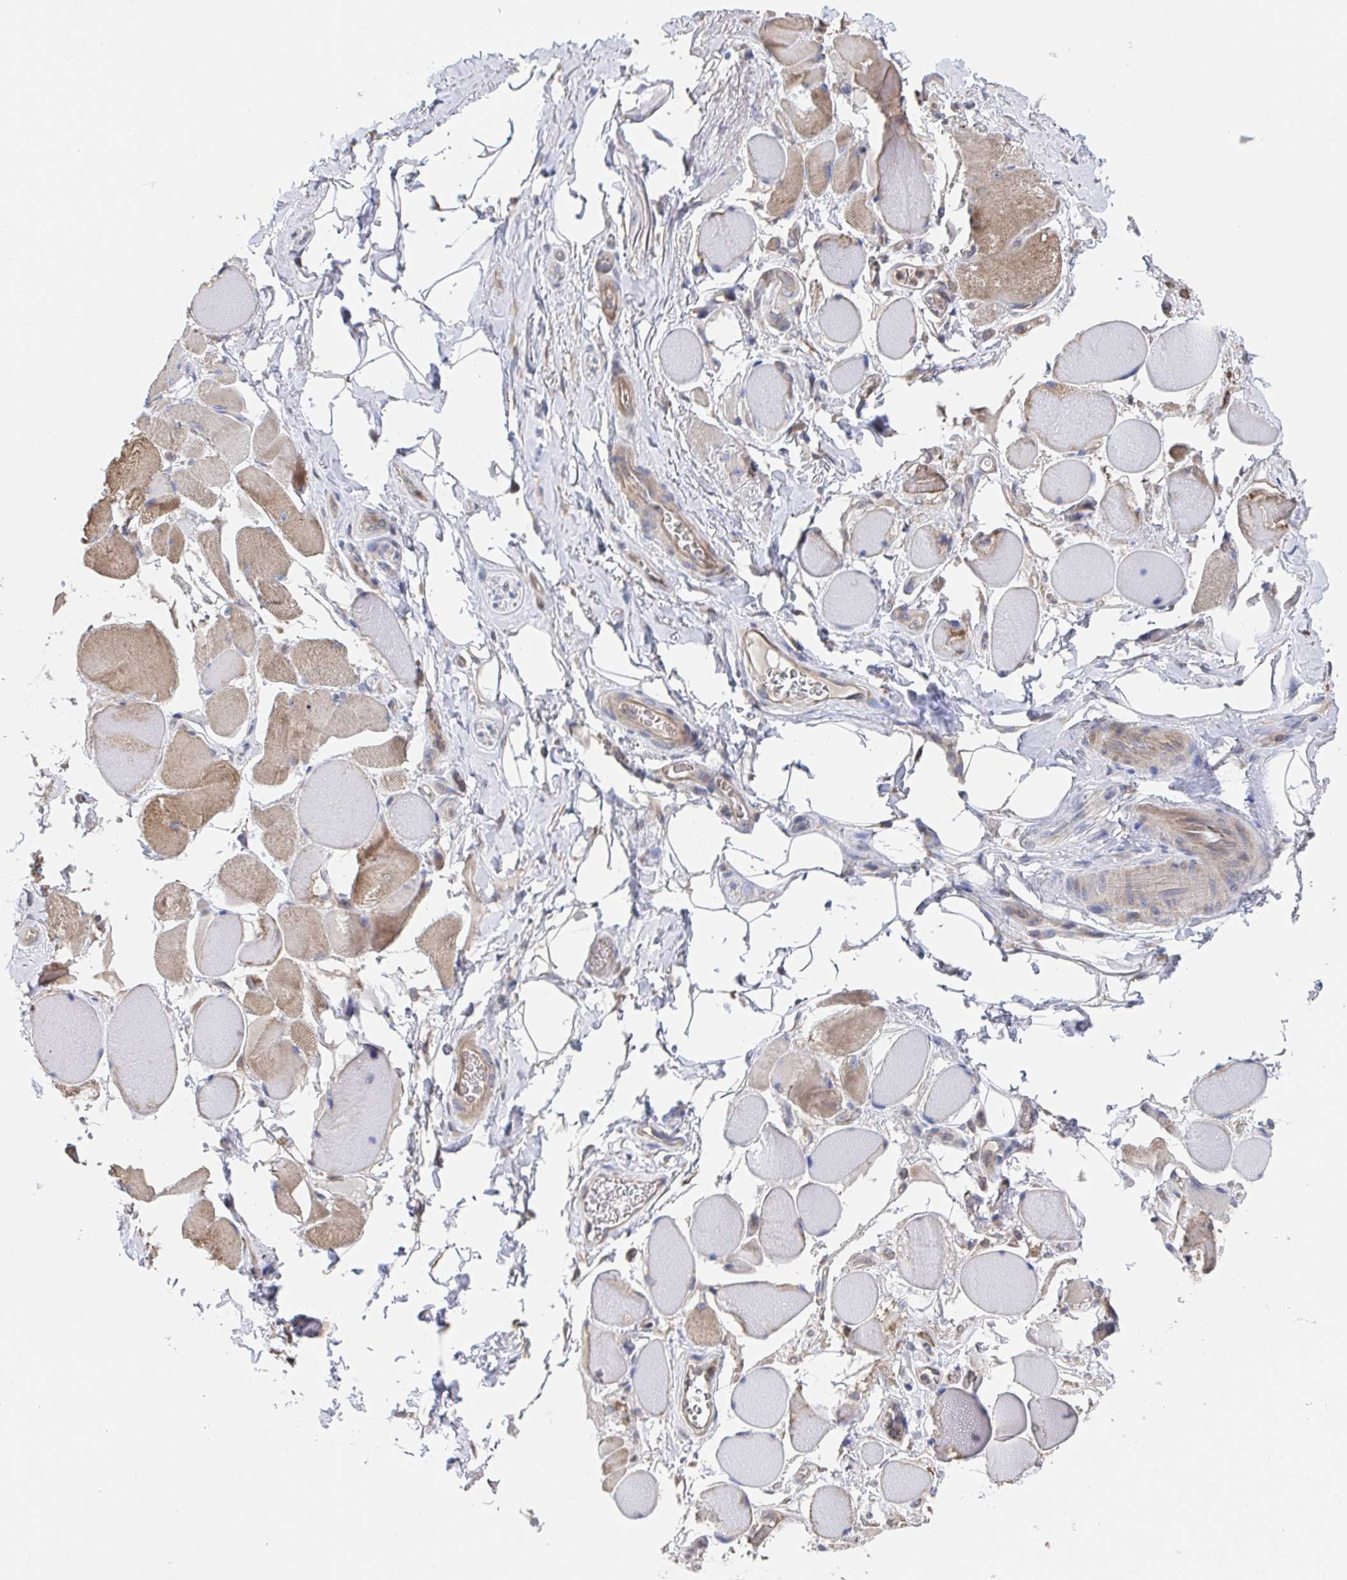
{"staining": {"intensity": "moderate", "quantity": "25%-75%", "location": "cytoplasmic/membranous"}, "tissue": "skeletal muscle", "cell_type": "Myocytes", "image_type": "normal", "snomed": [{"axis": "morphology", "description": "Normal tissue, NOS"}, {"axis": "topography", "description": "Skeletal muscle"}, {"axis": "topography", "description": "Anal"}, {"axis": "topography", "description": "Peripheral nerve tissue"}], "caption": "Protein staining demonstrates moderate cytoplasmic/membranous positivity in approximately 25%-75% of myocytes in benign skeletal muscle.", "gene": "DHRS12", "patient": {"sex": "male", "age": 53}}